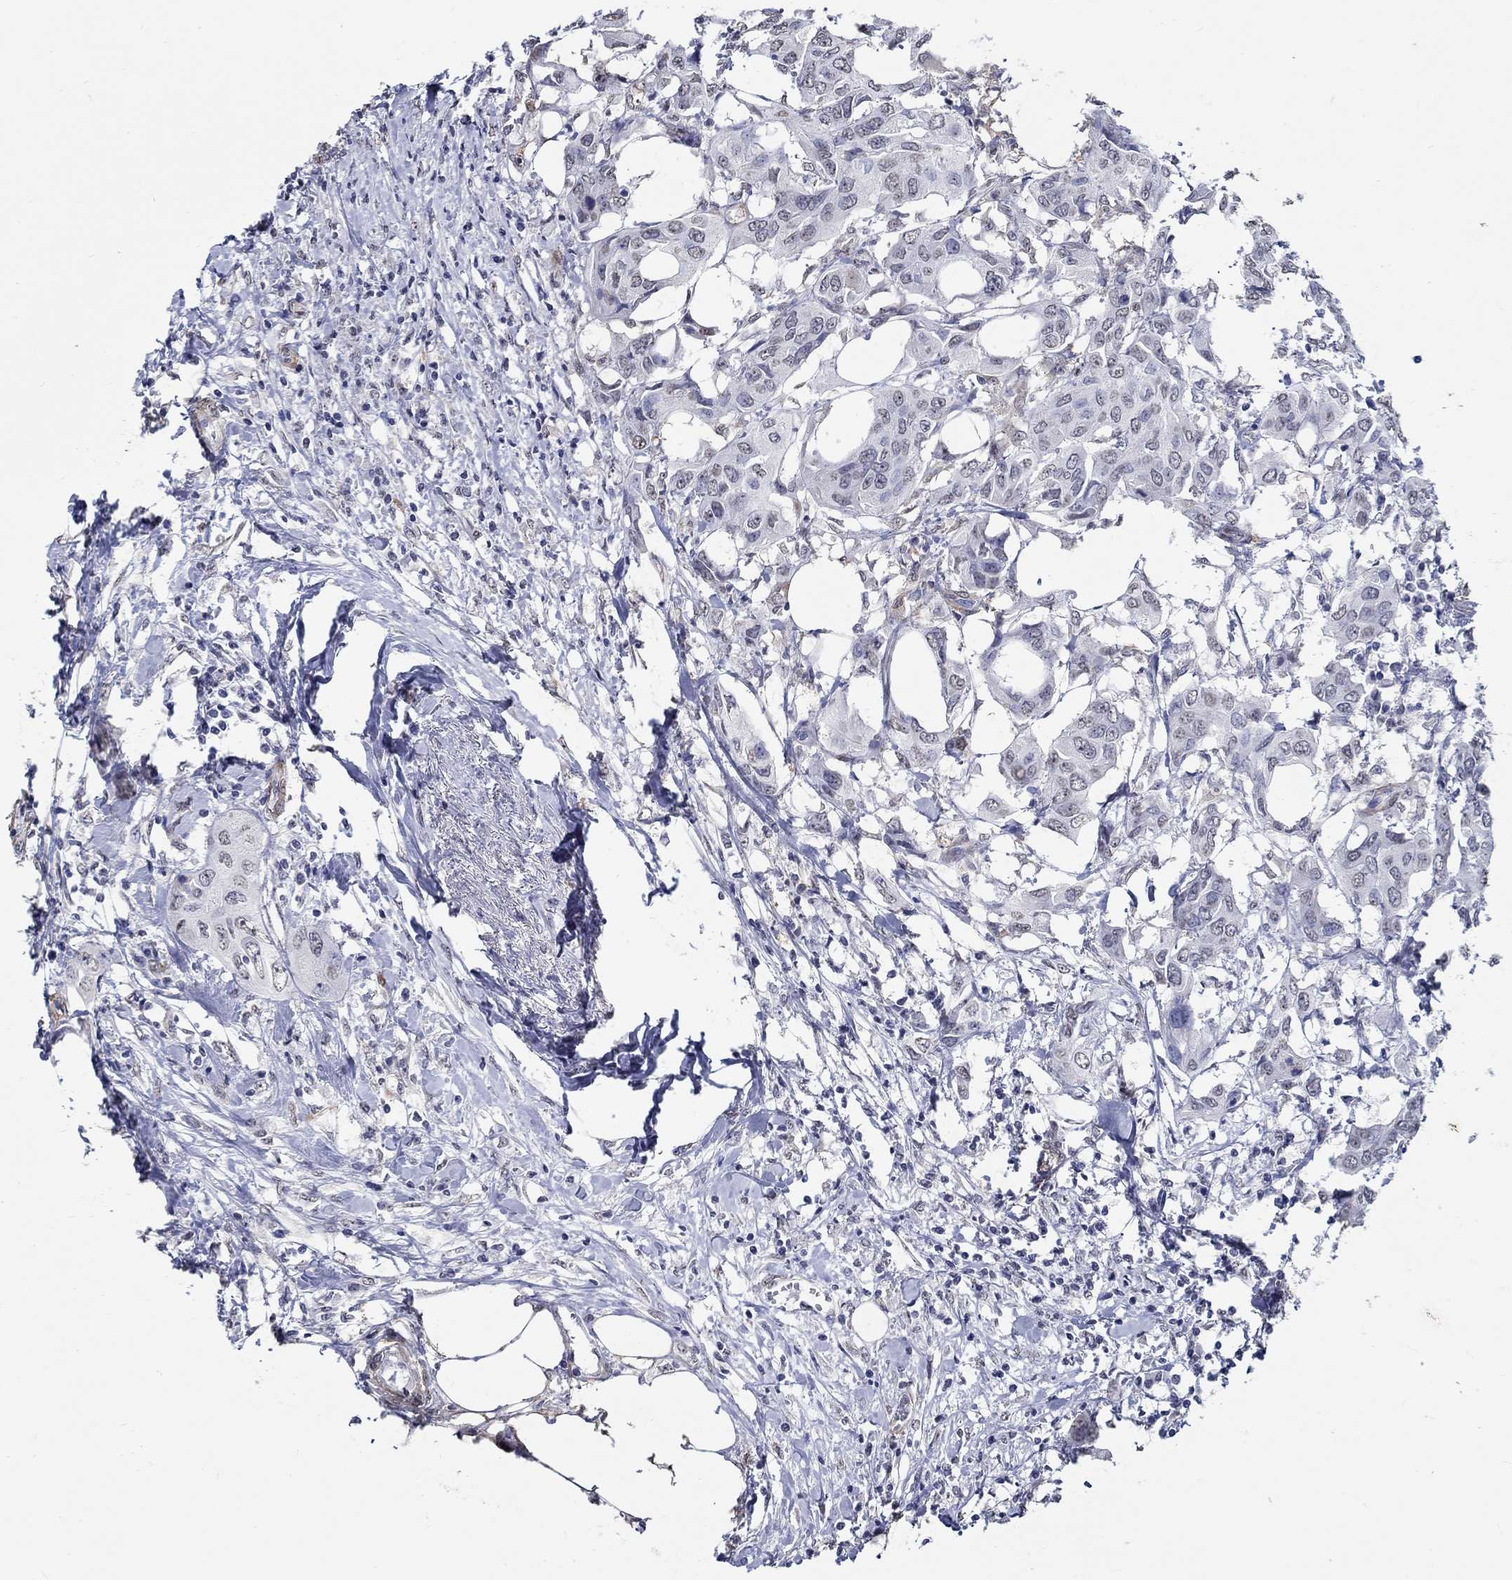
{"staining": {"intensity": "negative", "quantity": "none", "location": "none"}, "tissue": "urothelial cancer", "cell_type": "Tumor cells", "image_type": "cancer", "snomed": [{"axis": "morphology", "description": "Urothelial carcinoma, NOS"}, {"axis": "morphology", "description": "Urothelial carcinoma, High grade"}, {"axis": "topography", "description": "Urinary bladder"}], "caption": "An immunohistochemistry image of high-grade urothelial carcinoma is shown. There is no staining in tumor cells of high-grade urothelial carcinoma.", "gene": "PDE1B", "patient": {"sex": "male", "age": 63}}